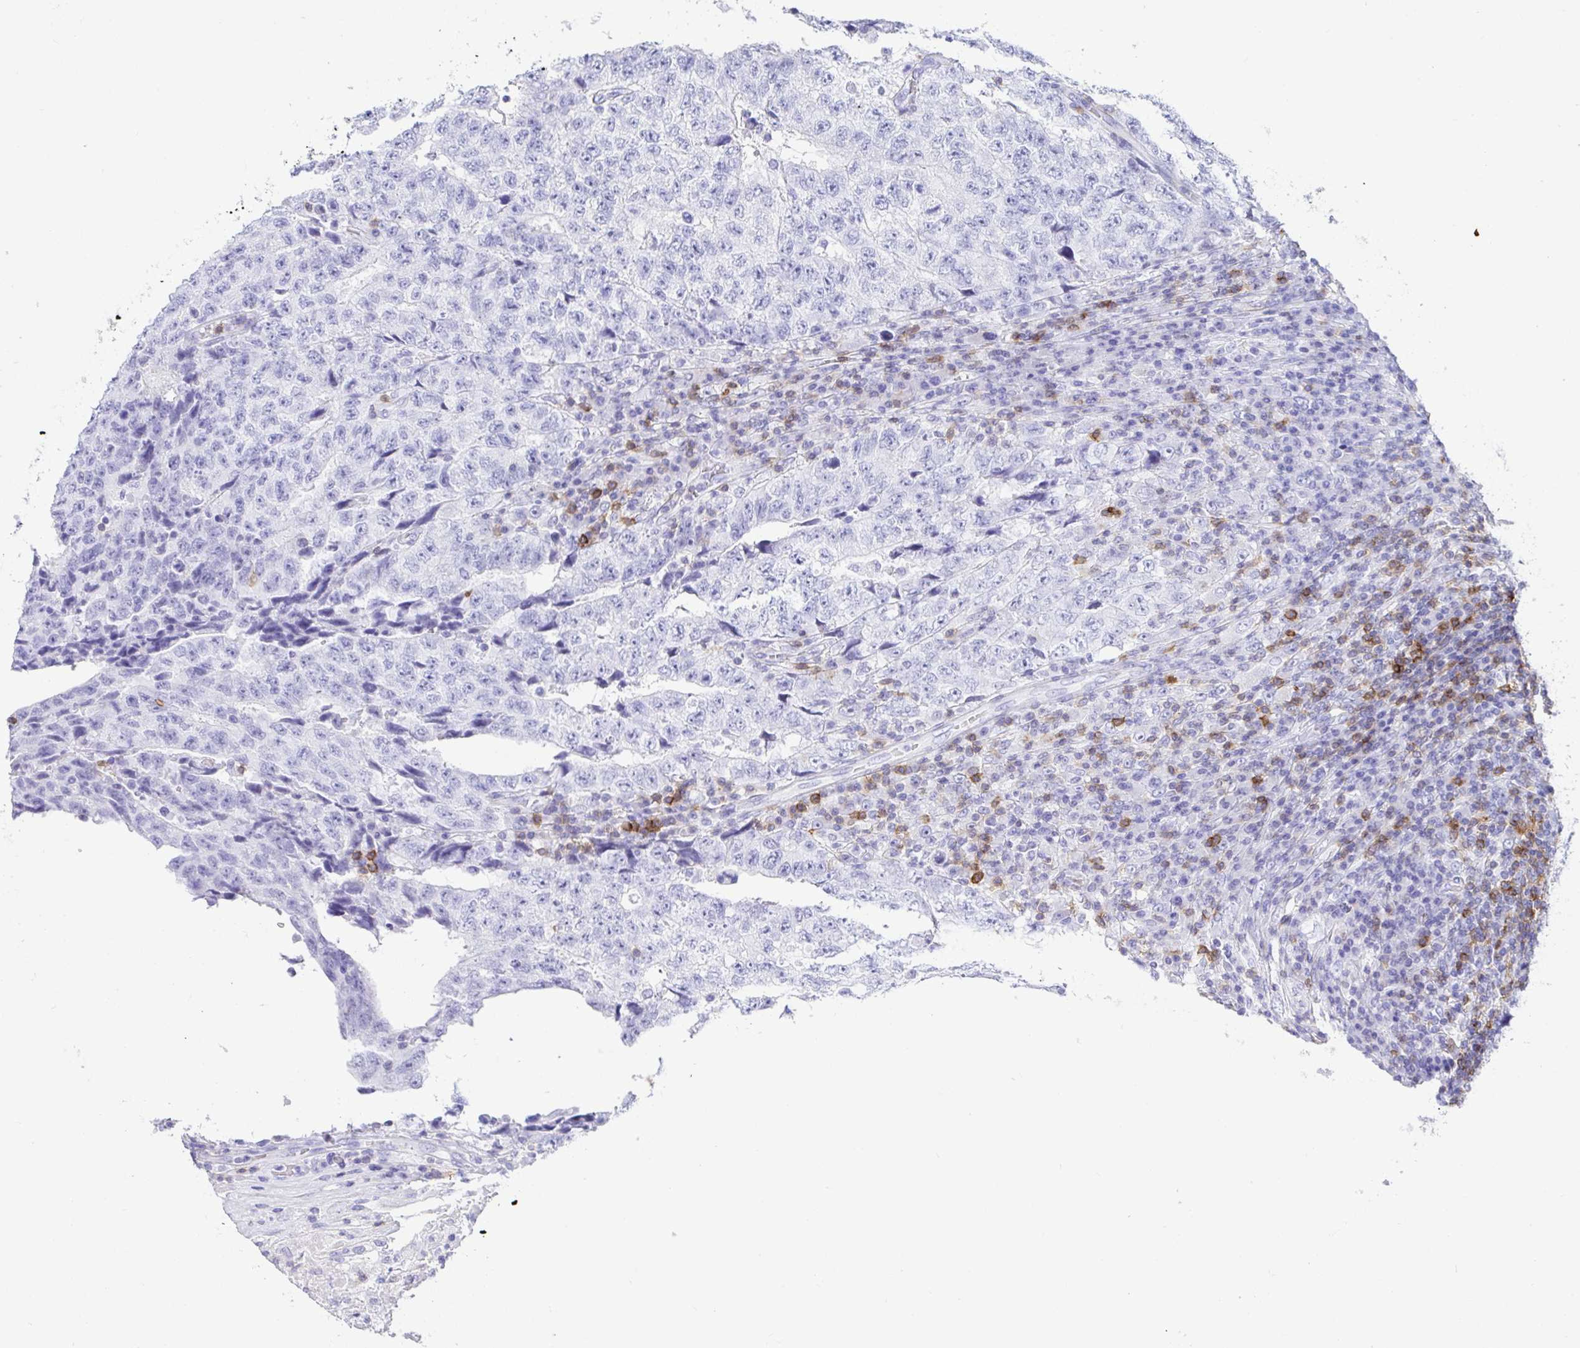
{"staining": {"intensity": "negative", "quantity": "none", "location": "none"}, "tissue": "testis cancer", "cell_type": "Tumor cells", "image_type": "cancer", "snomed": [{"axis": "morphology", "description": "Necrosis, NOS"}, {"axis": "morphology", "description": "Carcinoma, Embryonal, NOS"}, {"axis": "topography", "description": "Testis"}], "caption": "This is an immunohistochemistry micrograph of testis cancer. There is no staining in tumor cells.", "gene": "CD5", "patient": {"sex": "male", "age": 19}}